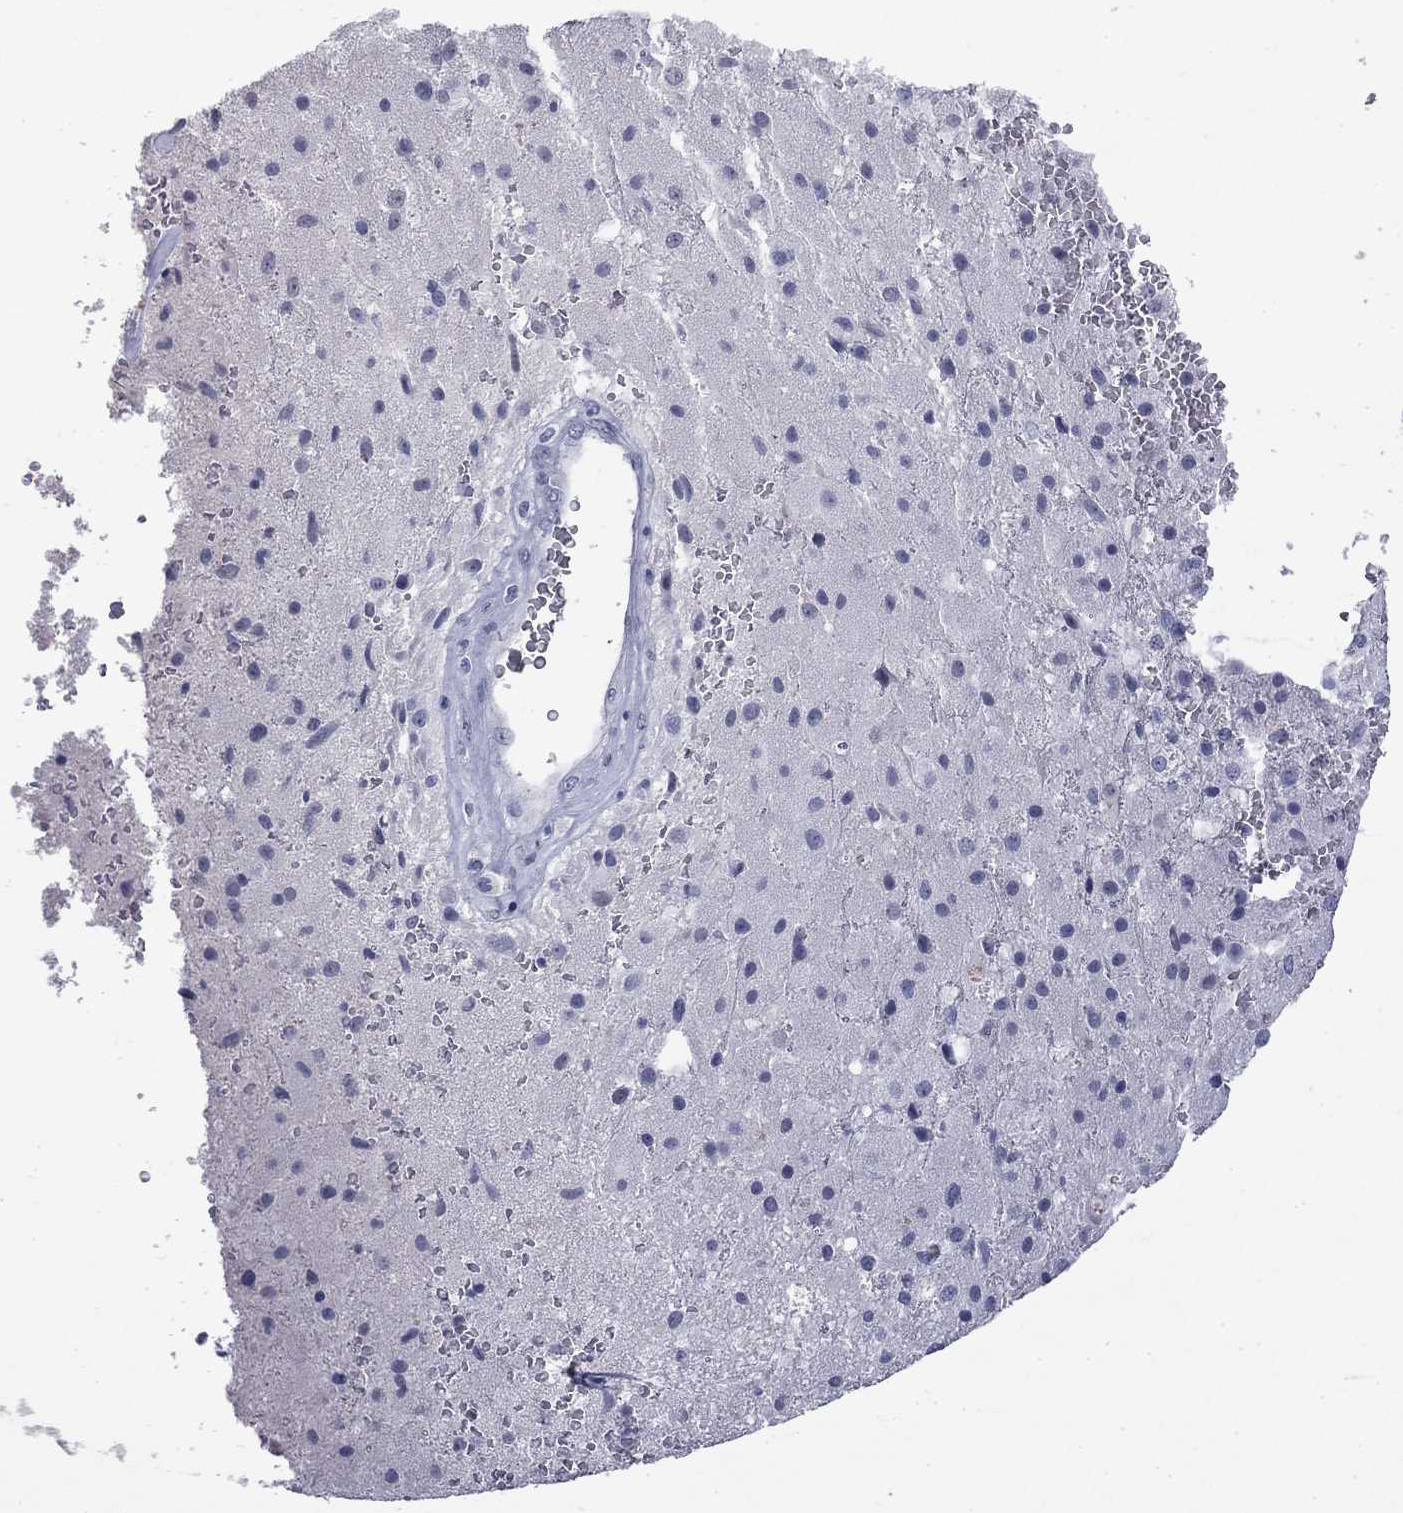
{"staining": {"intensity": "negative", "quantity": "none", "location": "none"}, "tissue": "cerebral cortex", "cell_type": "Endothelial cells", "image_type": "normal", "snomed": [{"axis": "morphology", "description": "Normal tissue, NOS"}, {"axis": "morphology", "description": "Glioma, malignant, High grade"}, {"axis": "topography", "description": "Cerebral cortex"}], "caption": "Micrograph shows no significant protein positivity in endothelial cells of benign cerebral cortex.", "gene": "SLC51A", "patient": {"sex": "male", "age": 77}}